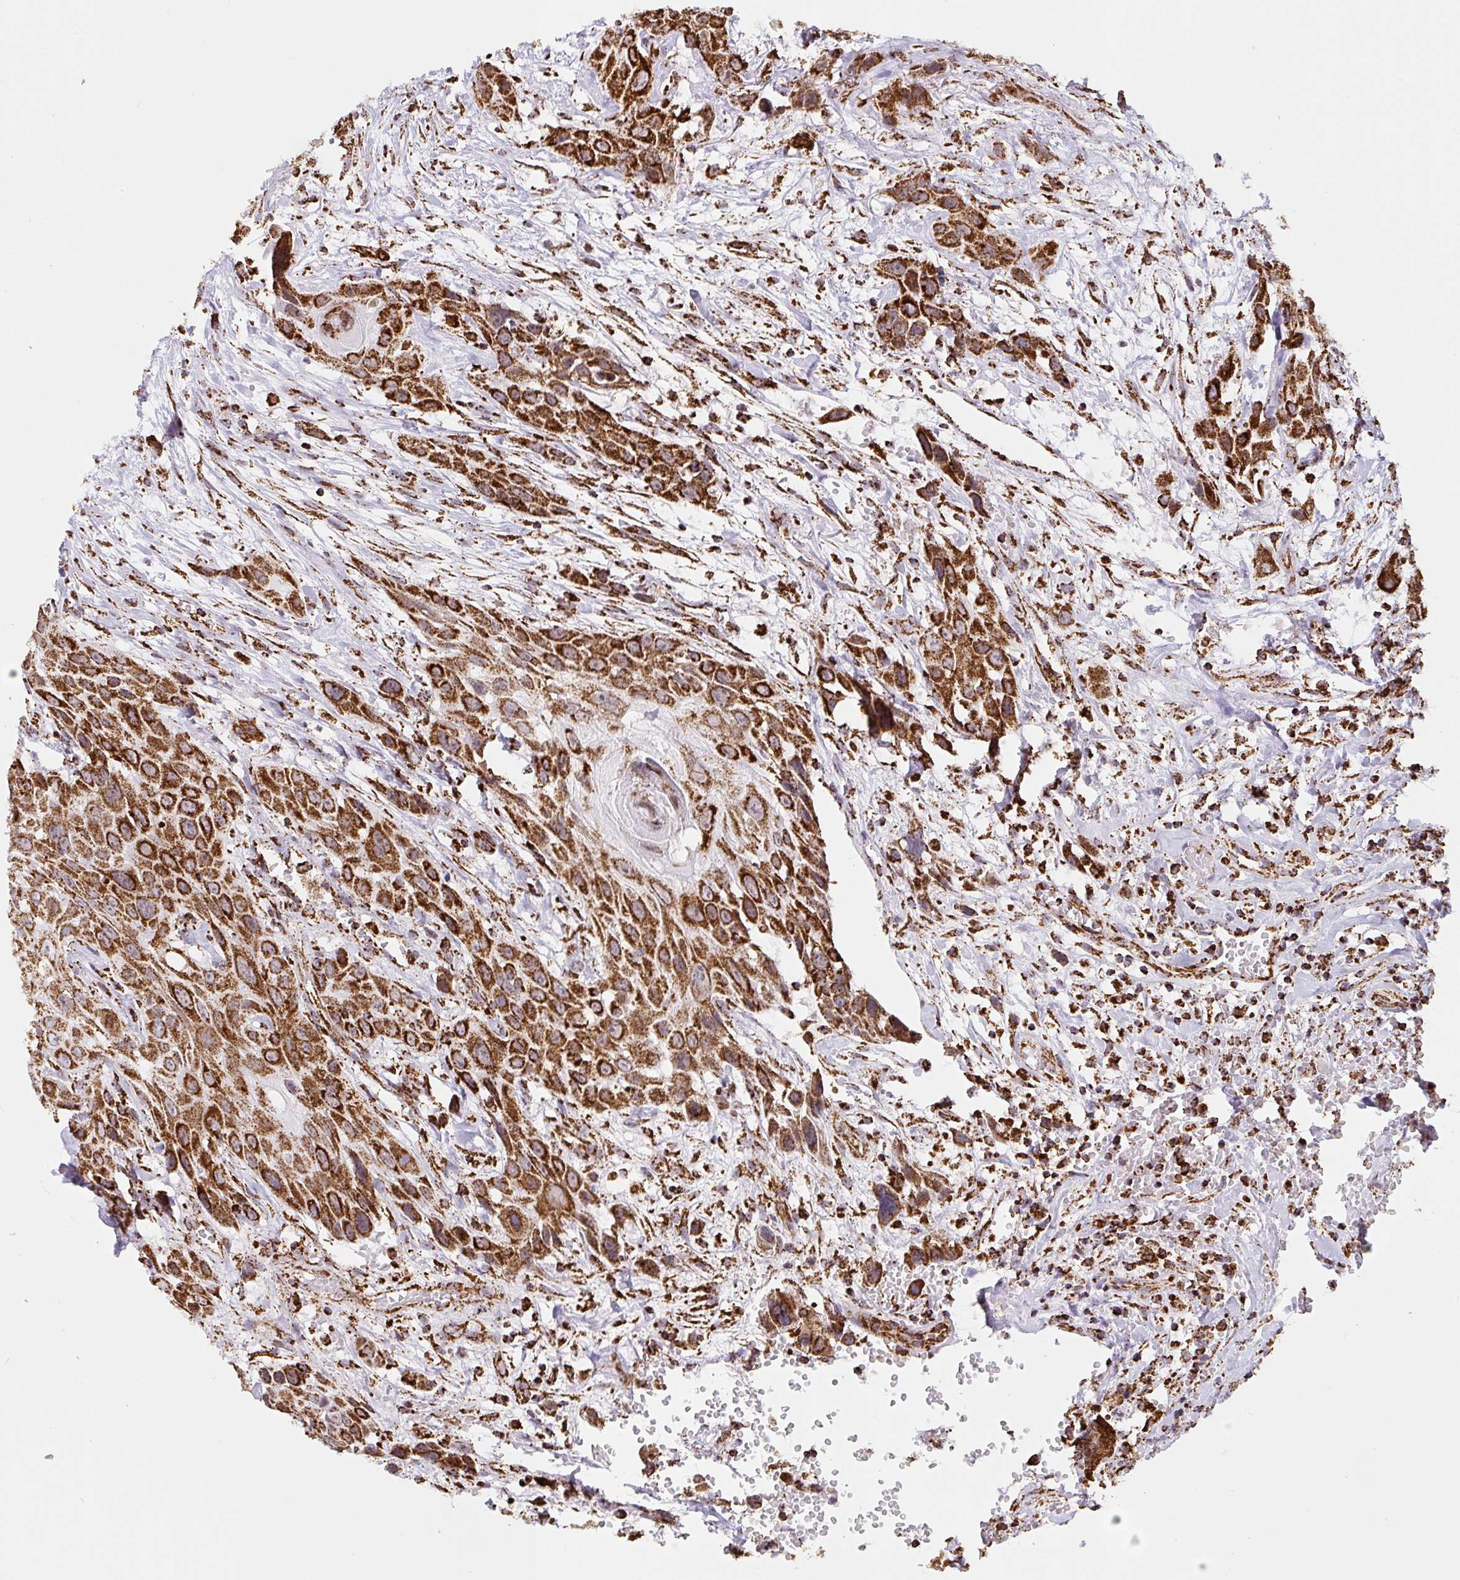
{"staining": {"intensity": "strong", "quantity": ">75%", "location": "cytoplasmic/membranous"}, "tissue": "head and neck cancer", "cell_type": "Tumor cells", "image_type": "cancer", "snomed": [{"axis": "morphology", "description": "Squamous cell carcinoma, NOS"}, {"axis": "topography", "description": "Head-Neck"}], "caption": "Protein expression analysis of human head and neck squamous cell carcinoma reveals strong cytoplasmic/membranous staining in about >75% of tumor cells.", "gene": "ATP5F1A", "patient": {"sex": "male", "age": 81}}